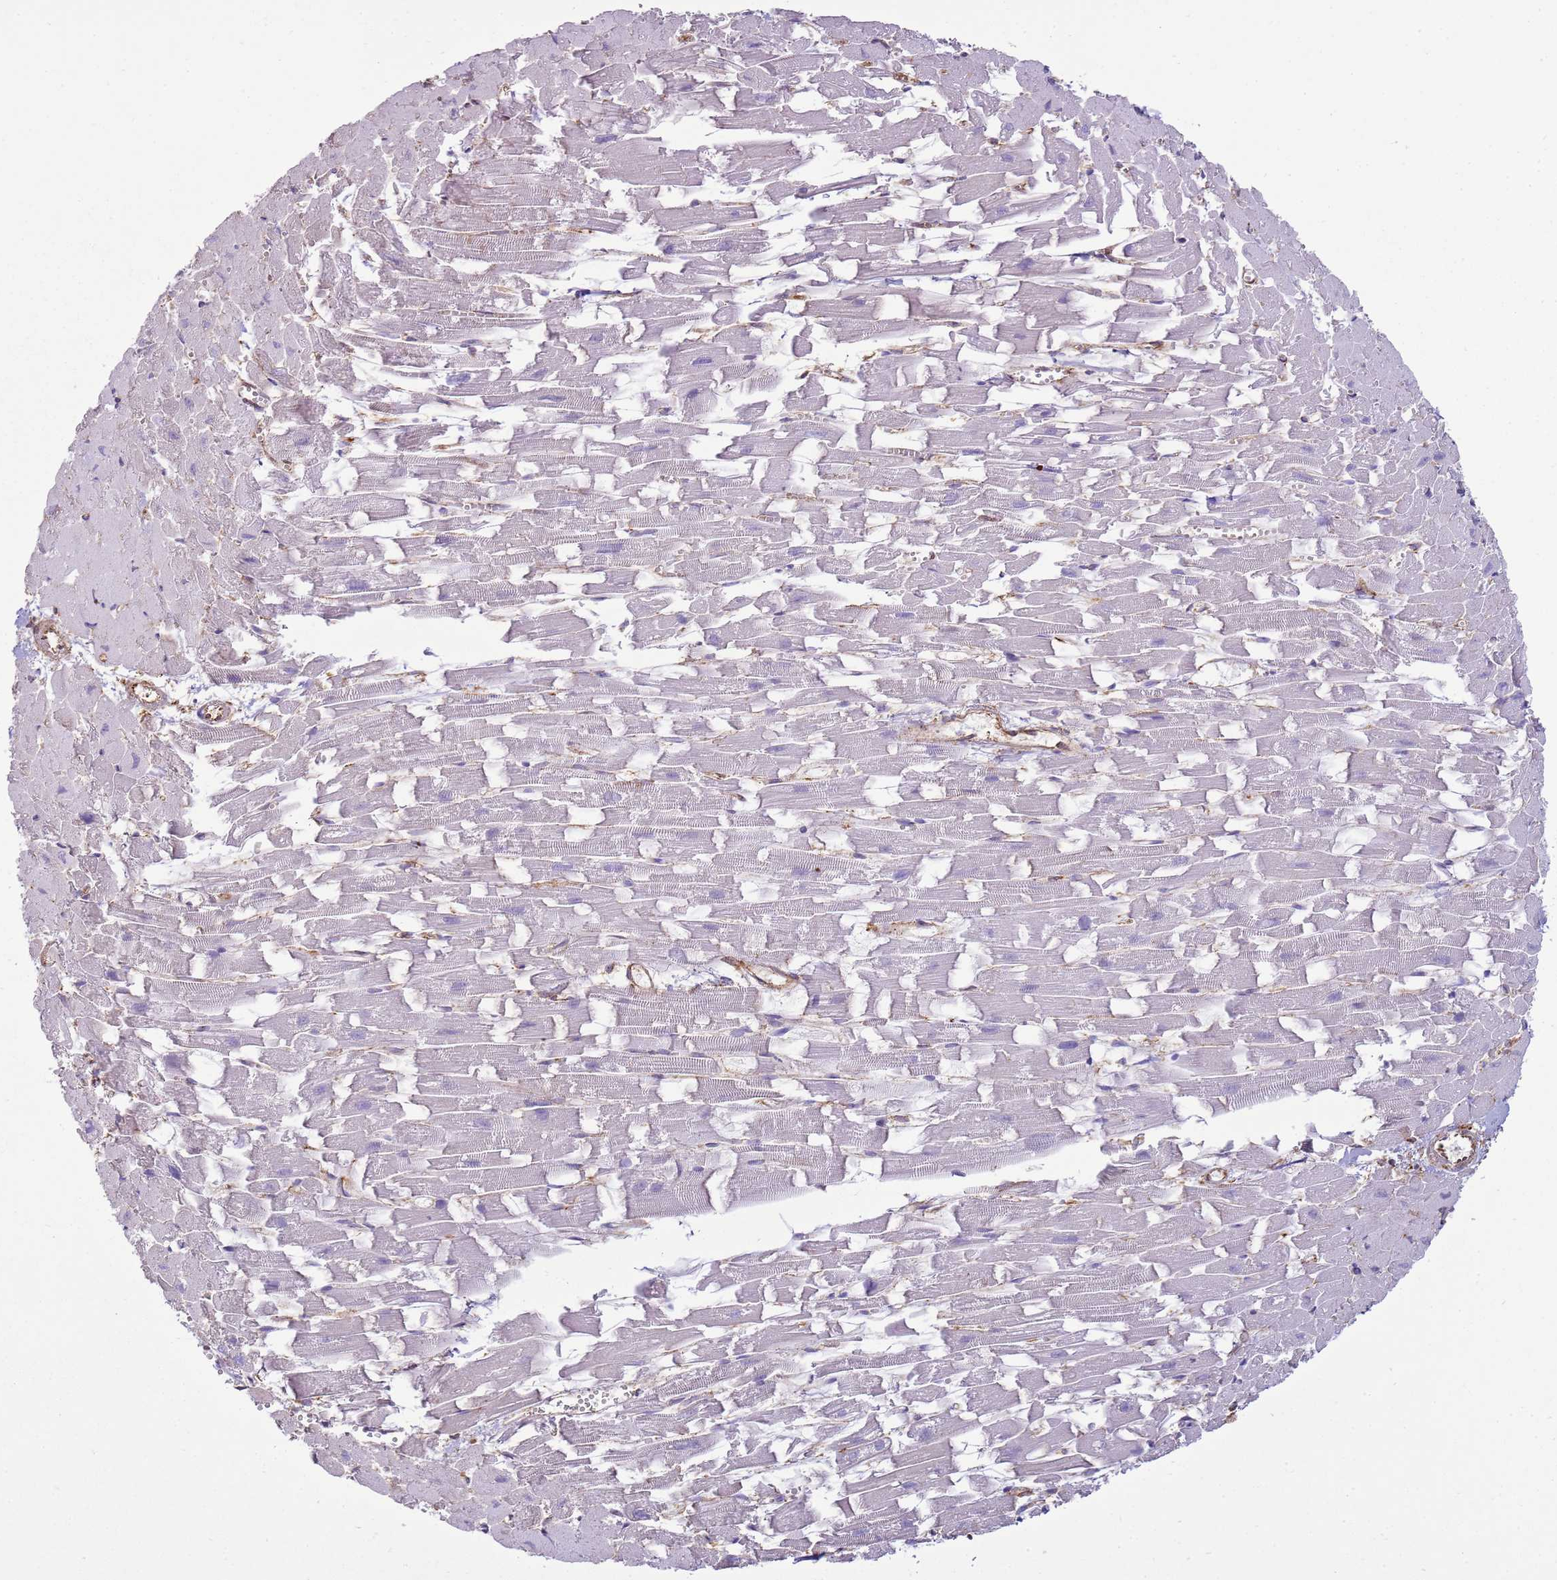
{"staining": {"intensity": "weak", "quantity": "<25%", "location": "cytoplasmic/membranous,nuclear"}, "tissue": "heart muscle", "cell_type": "Cardiomyocytes", "image_type": "normal", "snomed": [{"axis": "morphology", "description": "Normal tissue, NOS"}, {"axis": "topography", "description": "Heart"}], "caption": "Cardiomyocytes show no significant protein staining in normal heart muscle. Brightfield microscopy of immunohistochemistry (IHC) stained with DAB (brown) and hematoxylin (blue), captured at high magnification.", "gene": "GABRE", "patient": {"sex": "female", "age": 64}}